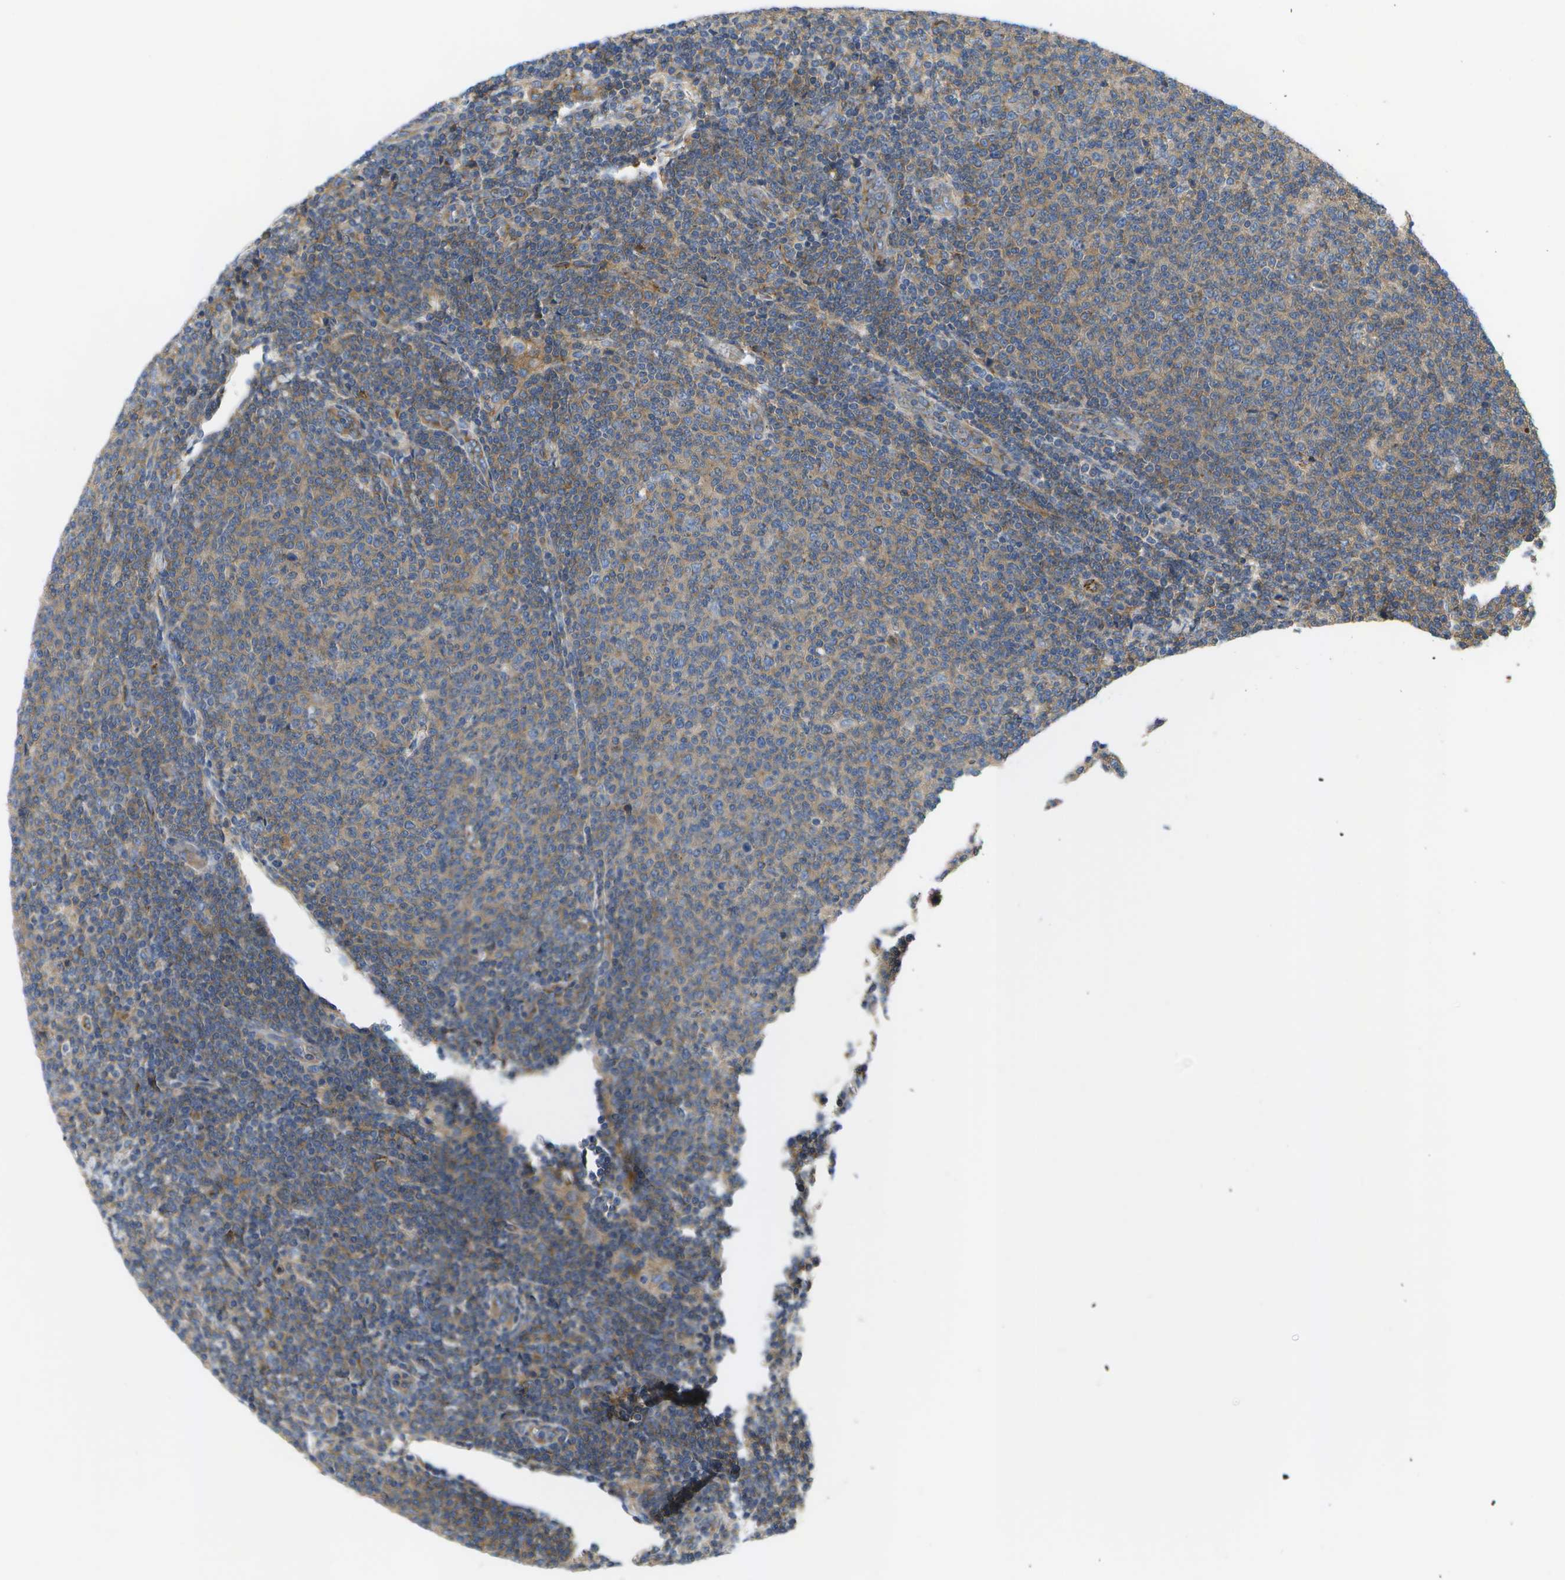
{"staining": {"intensity": "weak", "quantity": ">75%", "location": "cytoplasmic/membranous"}, "tissue": "lymphoma", "cell_type": "Tumor cells", "image_type": "cancer", "snomed": [{"axis": "morphology", "description": "Malignant lymphoma, non-Hodgkin's type, Low grade"}, {"axis": "topography", "description": "Lymph node"}], "caption": "Malignant lymphoma, non-Hodgkin's type (low-grade) stained with a brown dye shows weak cytoplasmic/membranous positive expression in approximately >75% of tumor cells.", "gene": "BST2", "patient": {"sex": "male", "age": 66}}